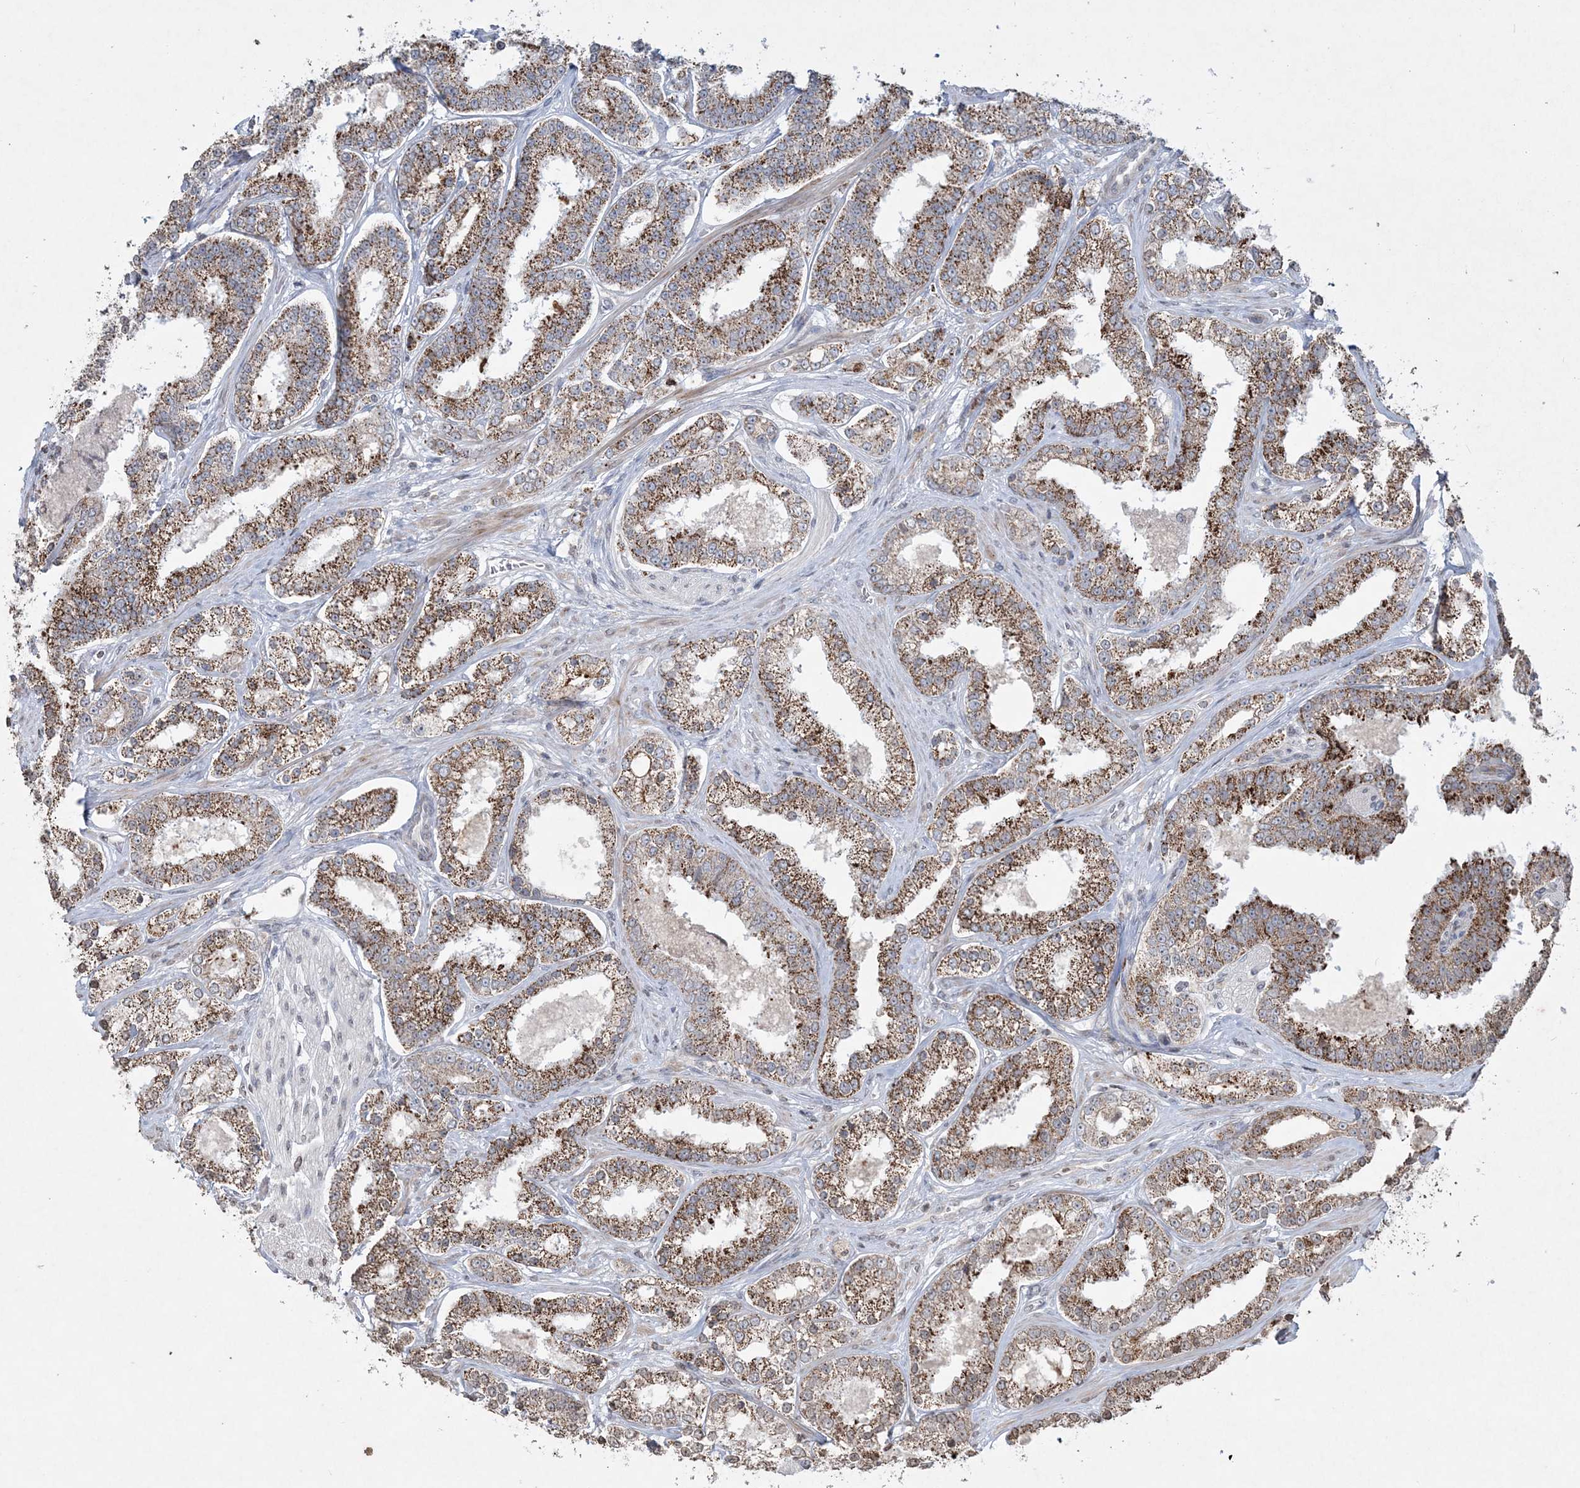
{"staining": {"intensity": "strong", "quantity": "25%-75%", "location": "cytoplasmic/membranous"}, "tissue": "prostate cancer", "cell_type": "Tumor cells", "image_type": "cancer", "snomed": [{"axis": "morphology", "description": "Normal tissue, NOS"}, {"axis": "morphology", "description": "Adenocarcinoma, High grade"}, {"axis": "topography", "description": "Prostate"}], "caption": "IHC staining of prostate cancer (high-grade adenocarcinoma), which demonstrates high levels of strong cytoplasmic/membranous positivity in approximately 25%-75% of tumor cells indicating strong cytoplasmic/membranous protein expression. The staining was performed using DAB (brown) for protein detection and nuclei were counterstained in hematoxylin (blue).", "gene": "TTC7A", "patient": {"sex": "male", "age": 83}}